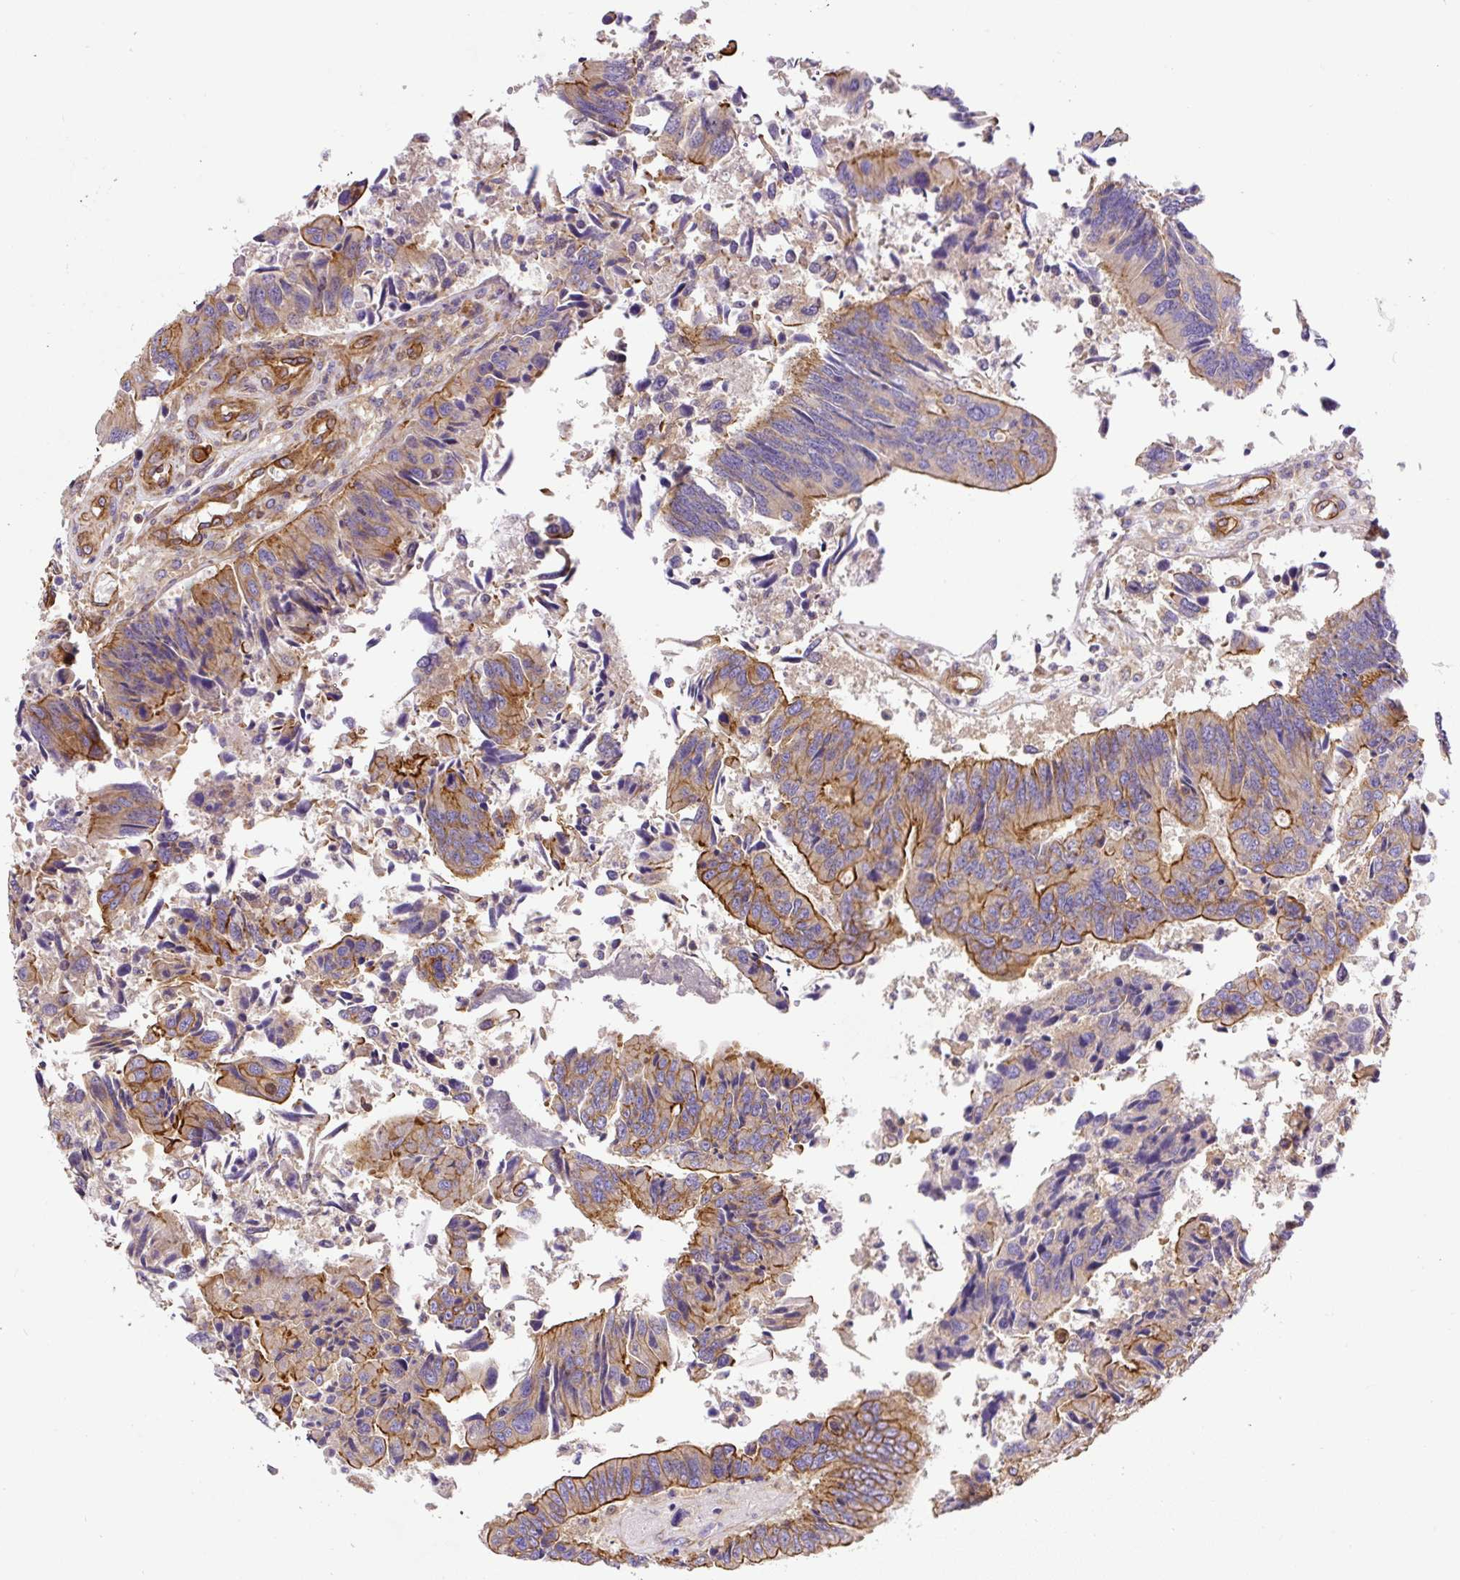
{"staining": {"intensity": "moderate", "quantity": ">75%", "location": "cytoplasmic/membranous"}, "tissue": "colorectal cancer", "cell_type": "Tumor cells", "image_type": "cancer", "snomed": [{"axis": "morphology", "description": "Adenocarcinoma, NOS"}, {"axis": "topography", "description": "Colon"}], "caption": "A brown stain highlights moderate cytoplasmic/membranous staining of a protein in human colorectal cancer (adenocarcinoma) tumor cells. (IHC, brightfield microscopy, high magnification).", "gene": "DCTN1", "patient": {"sex": "female", "age": 67}}